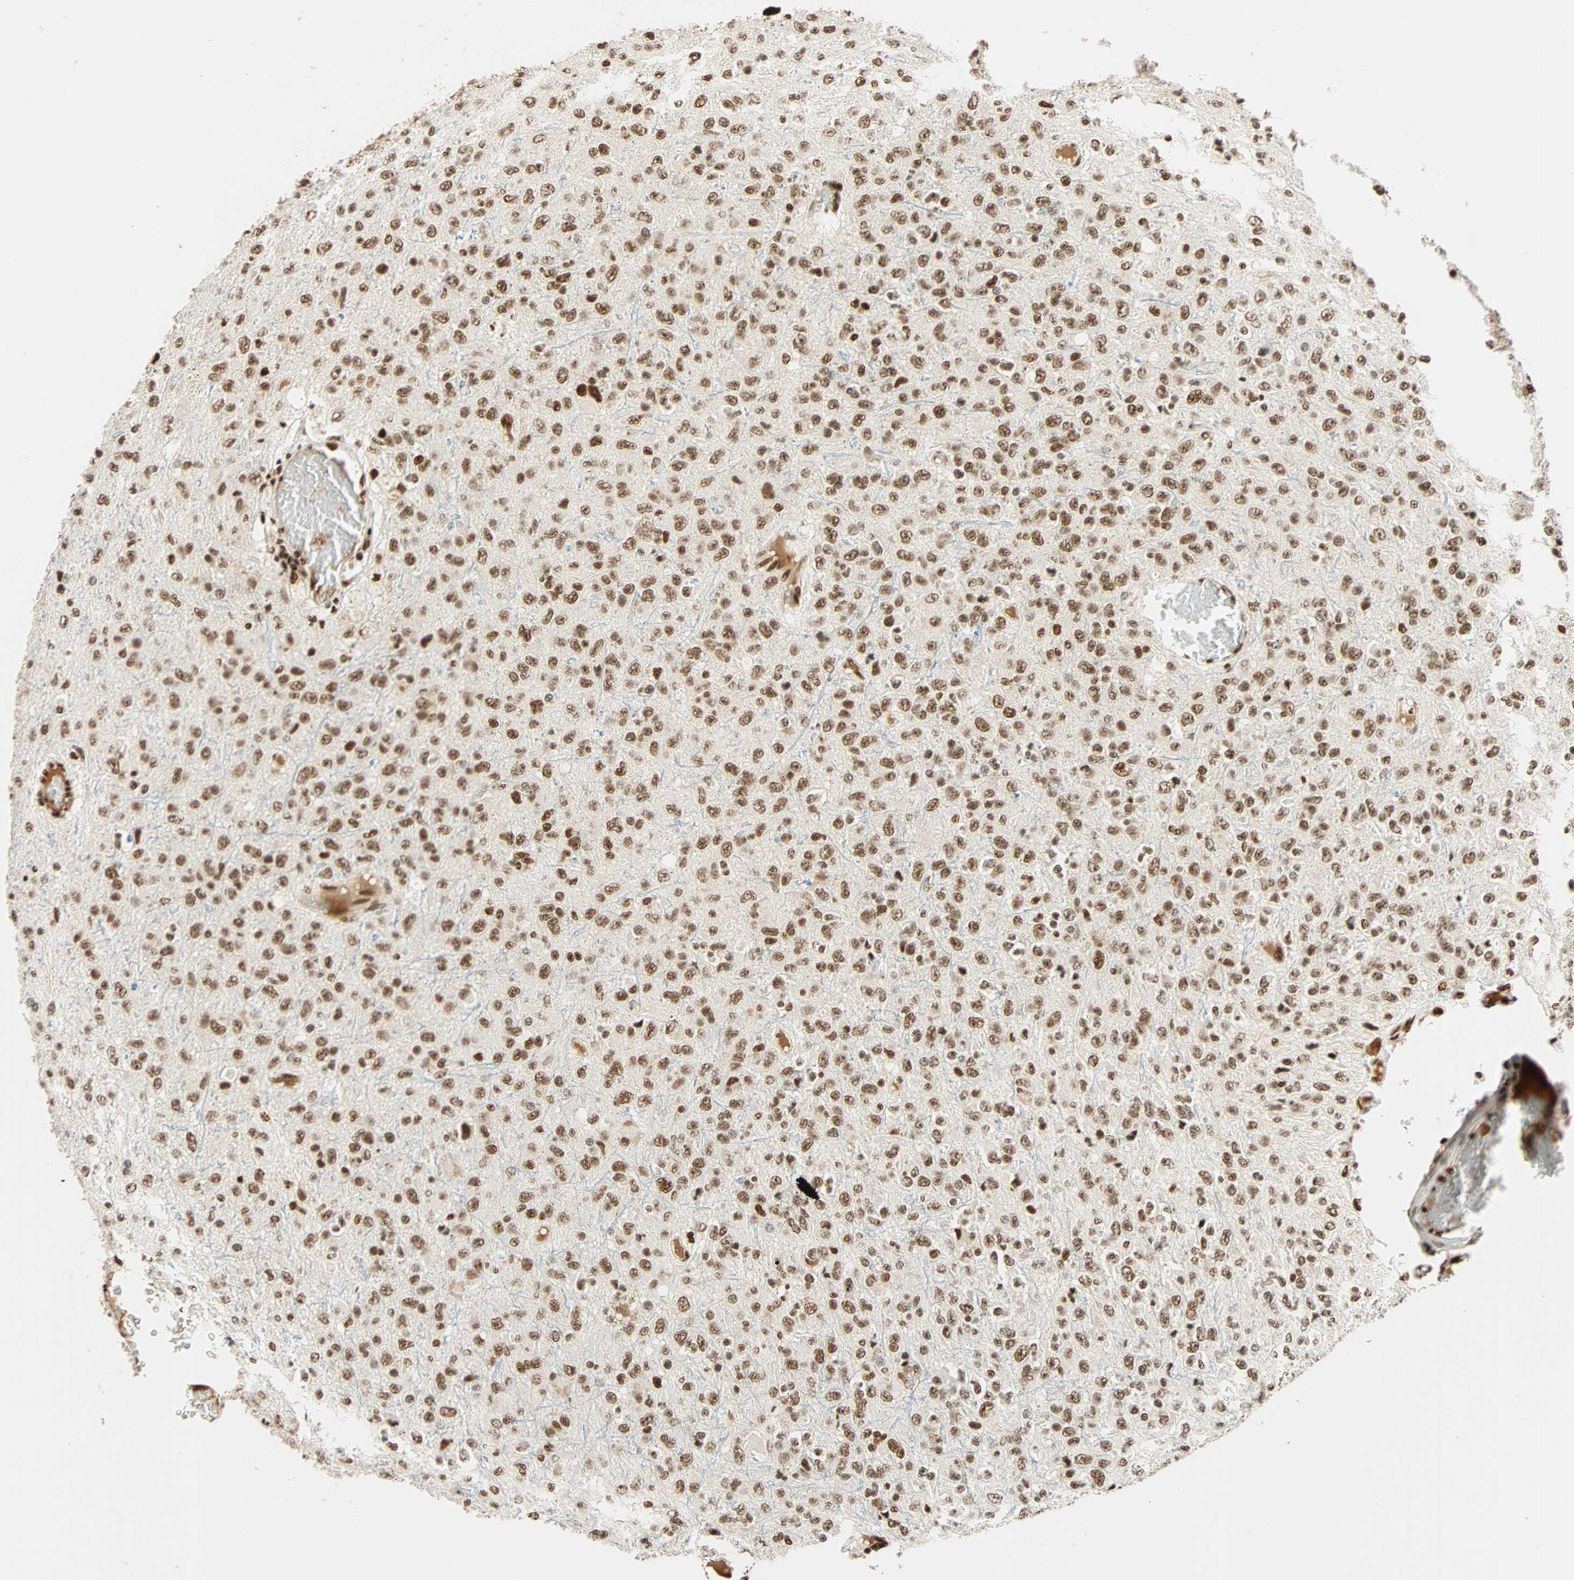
{"staining": {"intensity": "moderate", "quantity": ">75%", "location": "nuclear"}, "tissue": "glioma", "cell_type": "Tumor cells", "image_type": "cancer", "snomed": [{"axis": "morphology", "description": "Glioma, malignant, High grade"}, {"axis": "topography", "description": "pancreas cauda"}], "caption": "A micrograph of human glioma stained for a protein shows moderate nuclear brown staining in tumor cells.", "gene": "CDK12", "patient": {"sex": "male", "age": 60}}